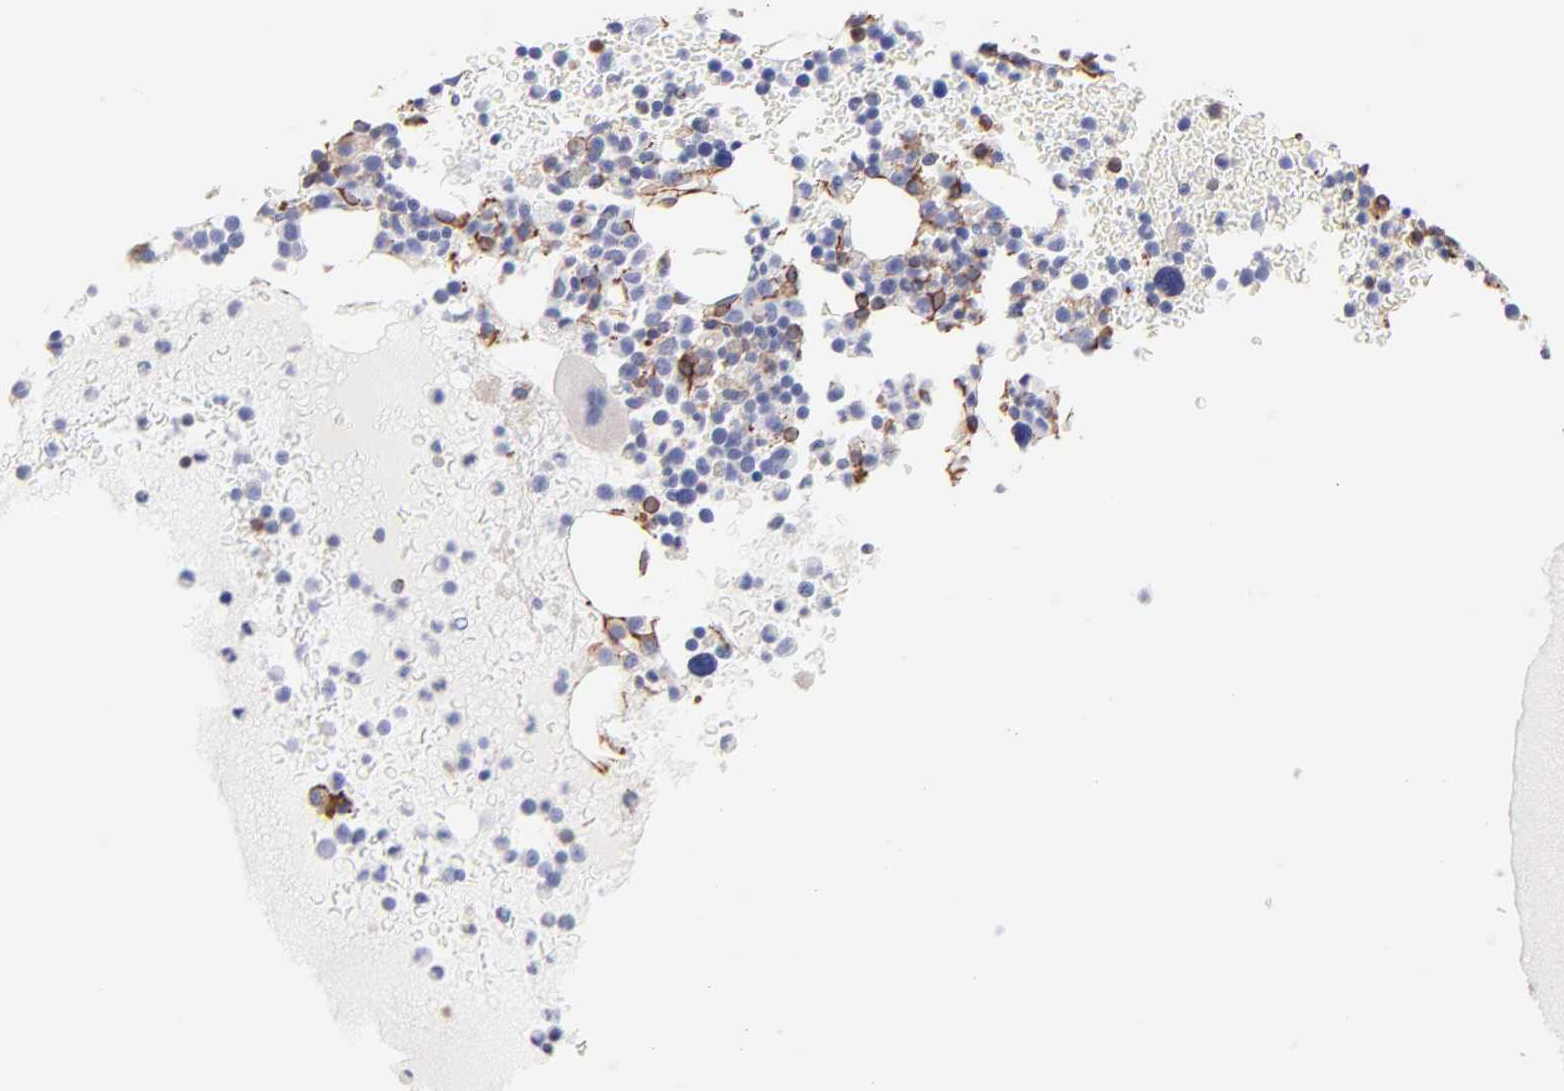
{"staining": {"intensity": "moderate", "quantity": "25%-75%", "location": "cytoplasmic/membranous"}, "tissue": "bone marrow", "cell_type": "Hematopoietic cells", "image_type": "normal", "snomed": [{"axis": "morphology", "description": "Normal tissue, NOS"}, {"axis": "topography", "description": "Bone marrow"}], "caption": "Benign bone marrow displays moderate cytoplasmic/membranous expression in about 25%-75% of hematopoietic cells, visualized by immunohistochemistry.", "gene": "PLEC", "patient": {"sex": "male", "age": 68}}